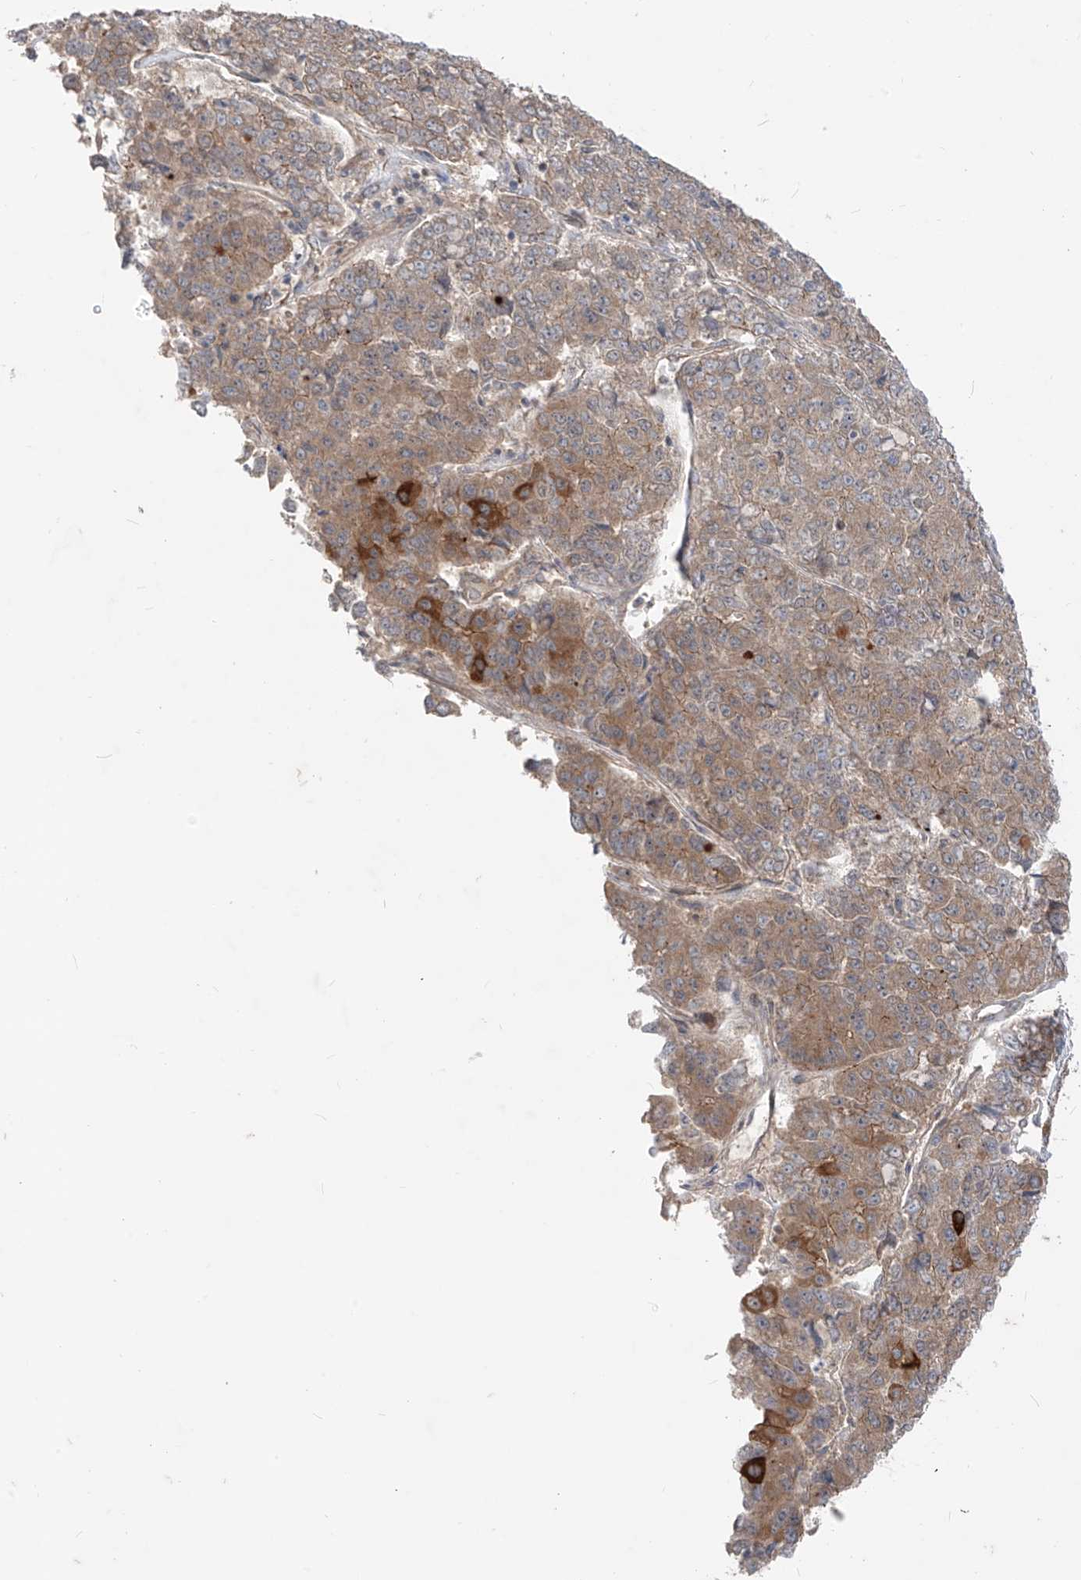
{"staining": {"intensity": "moderate", "quantity": ">75%", "location": "cytoplasmic/membranous"}, "tissue": "pancreatic cancer", "cell_type": "Tumor cells", "image_type": "cancer", "snomed": [{"axis": "morphology", "description": "Adenocarcinoma, NOS"}, {"axis": "topography", "description": "Pancreas"}], "caption": "Adenocarcinoma (pancreatic) stained for a protein demonstrates moderate cytoplasmic/membranous positivity in tumor cells.", "gene": "MTUS2", "patient": {"sex": "male", "age": 50}}